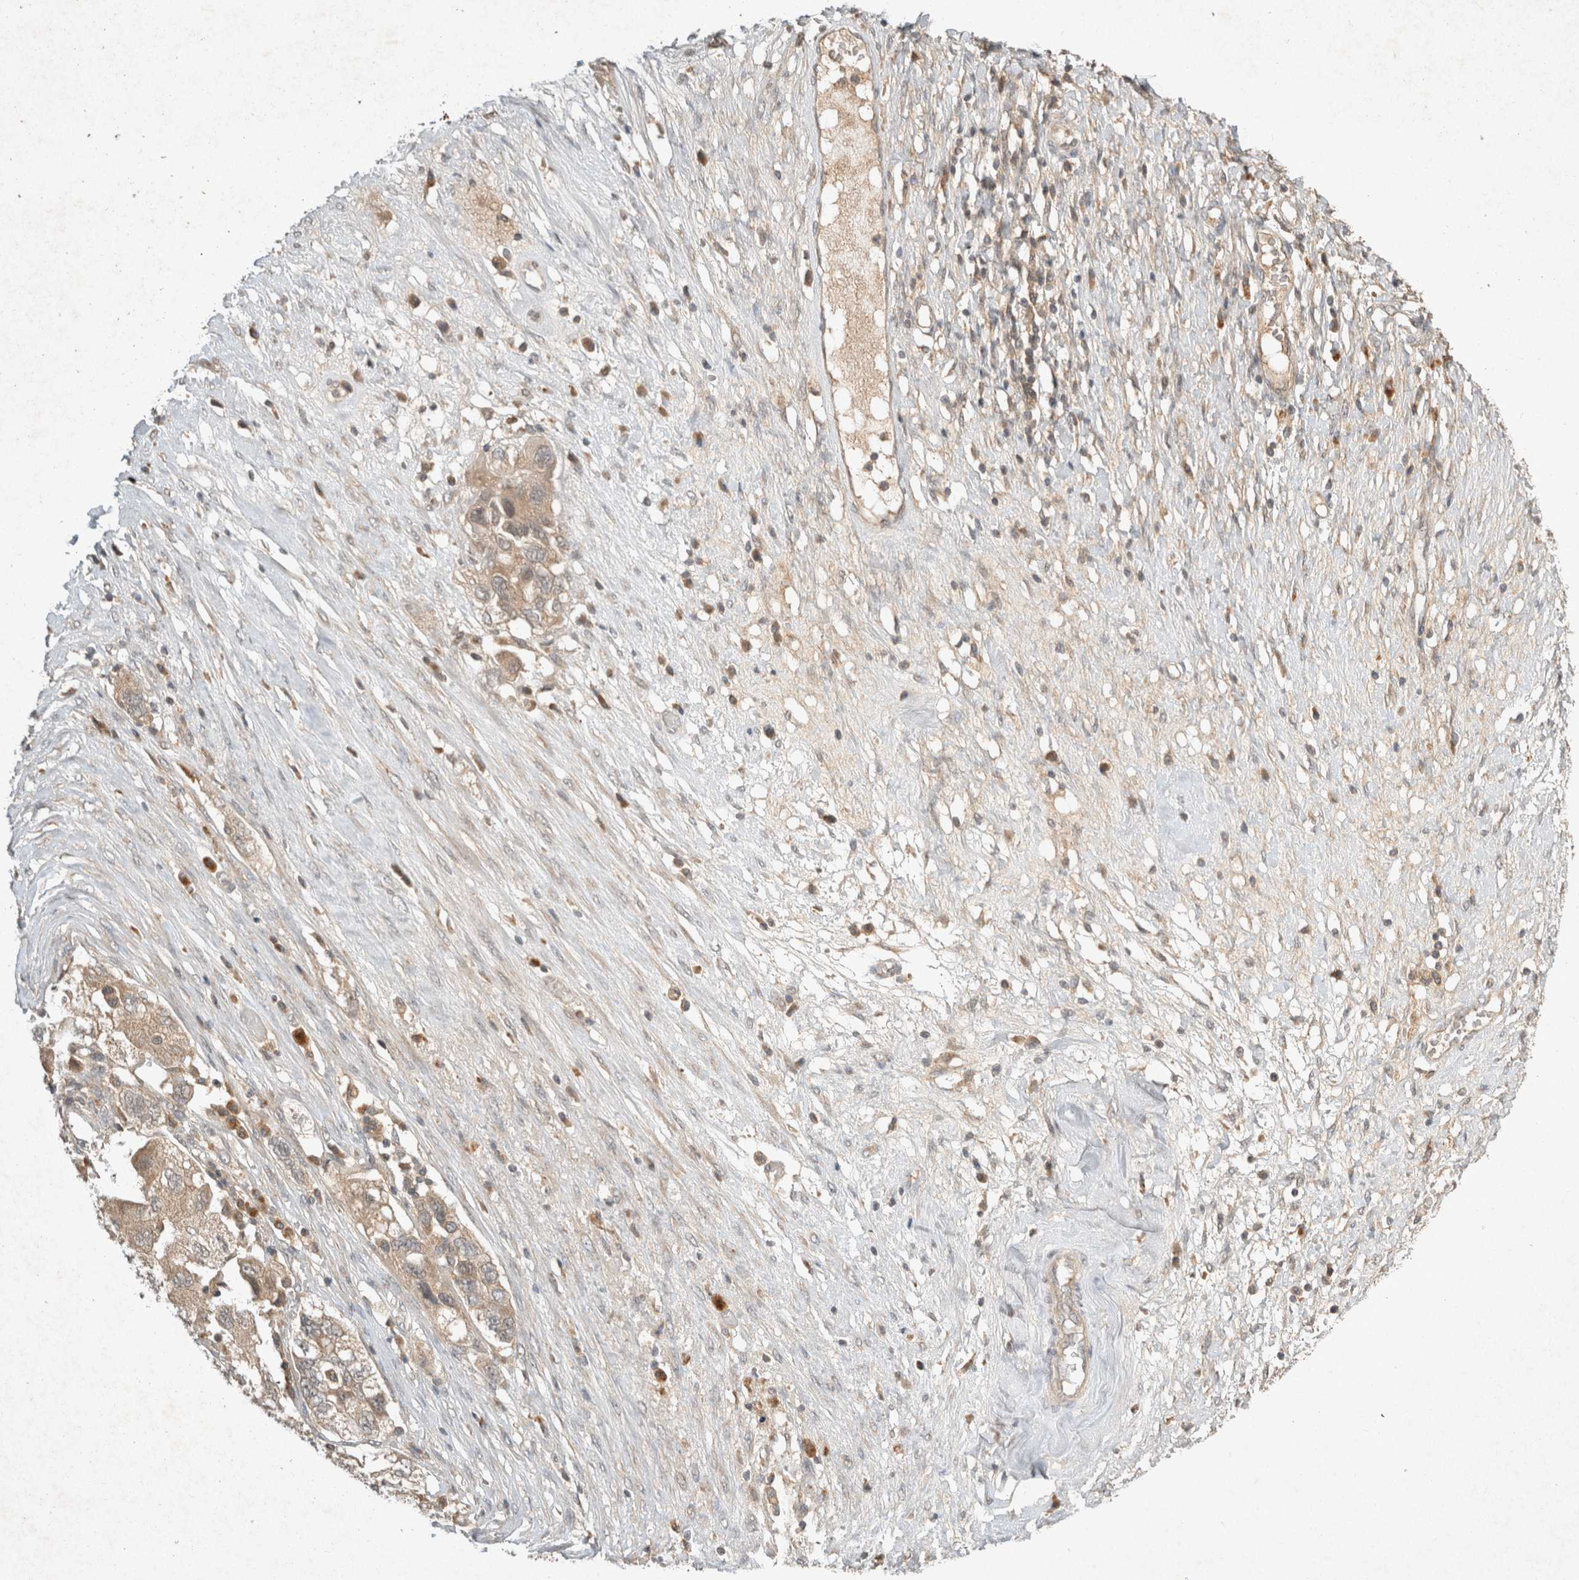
{"staining": {"intensity": "moderate", "quantity": ">75%", "location": "cytoplasmic/membranous"}, "tissue": "ovarian cancer", "cell_type": "Tumor cells", "image_type": "cancer", "snomed": [{"axis": "morphology", "description": "Carcinoma, NOS"}, {"axis": "morphology", "description": "Cystadenocarcinoma, serous, NOS"}, {"axis": "topography", "description": "Ovary"}], "caption": "A histopathology image showing moderate cytoplasmic/membranous staining in approximately >75% of tumor cells in ovarian carcinoma, as visualized by brown immunohistochemical staining.", "gene": "LOXL2", "patient": {"sex": "female", "age": 69}}